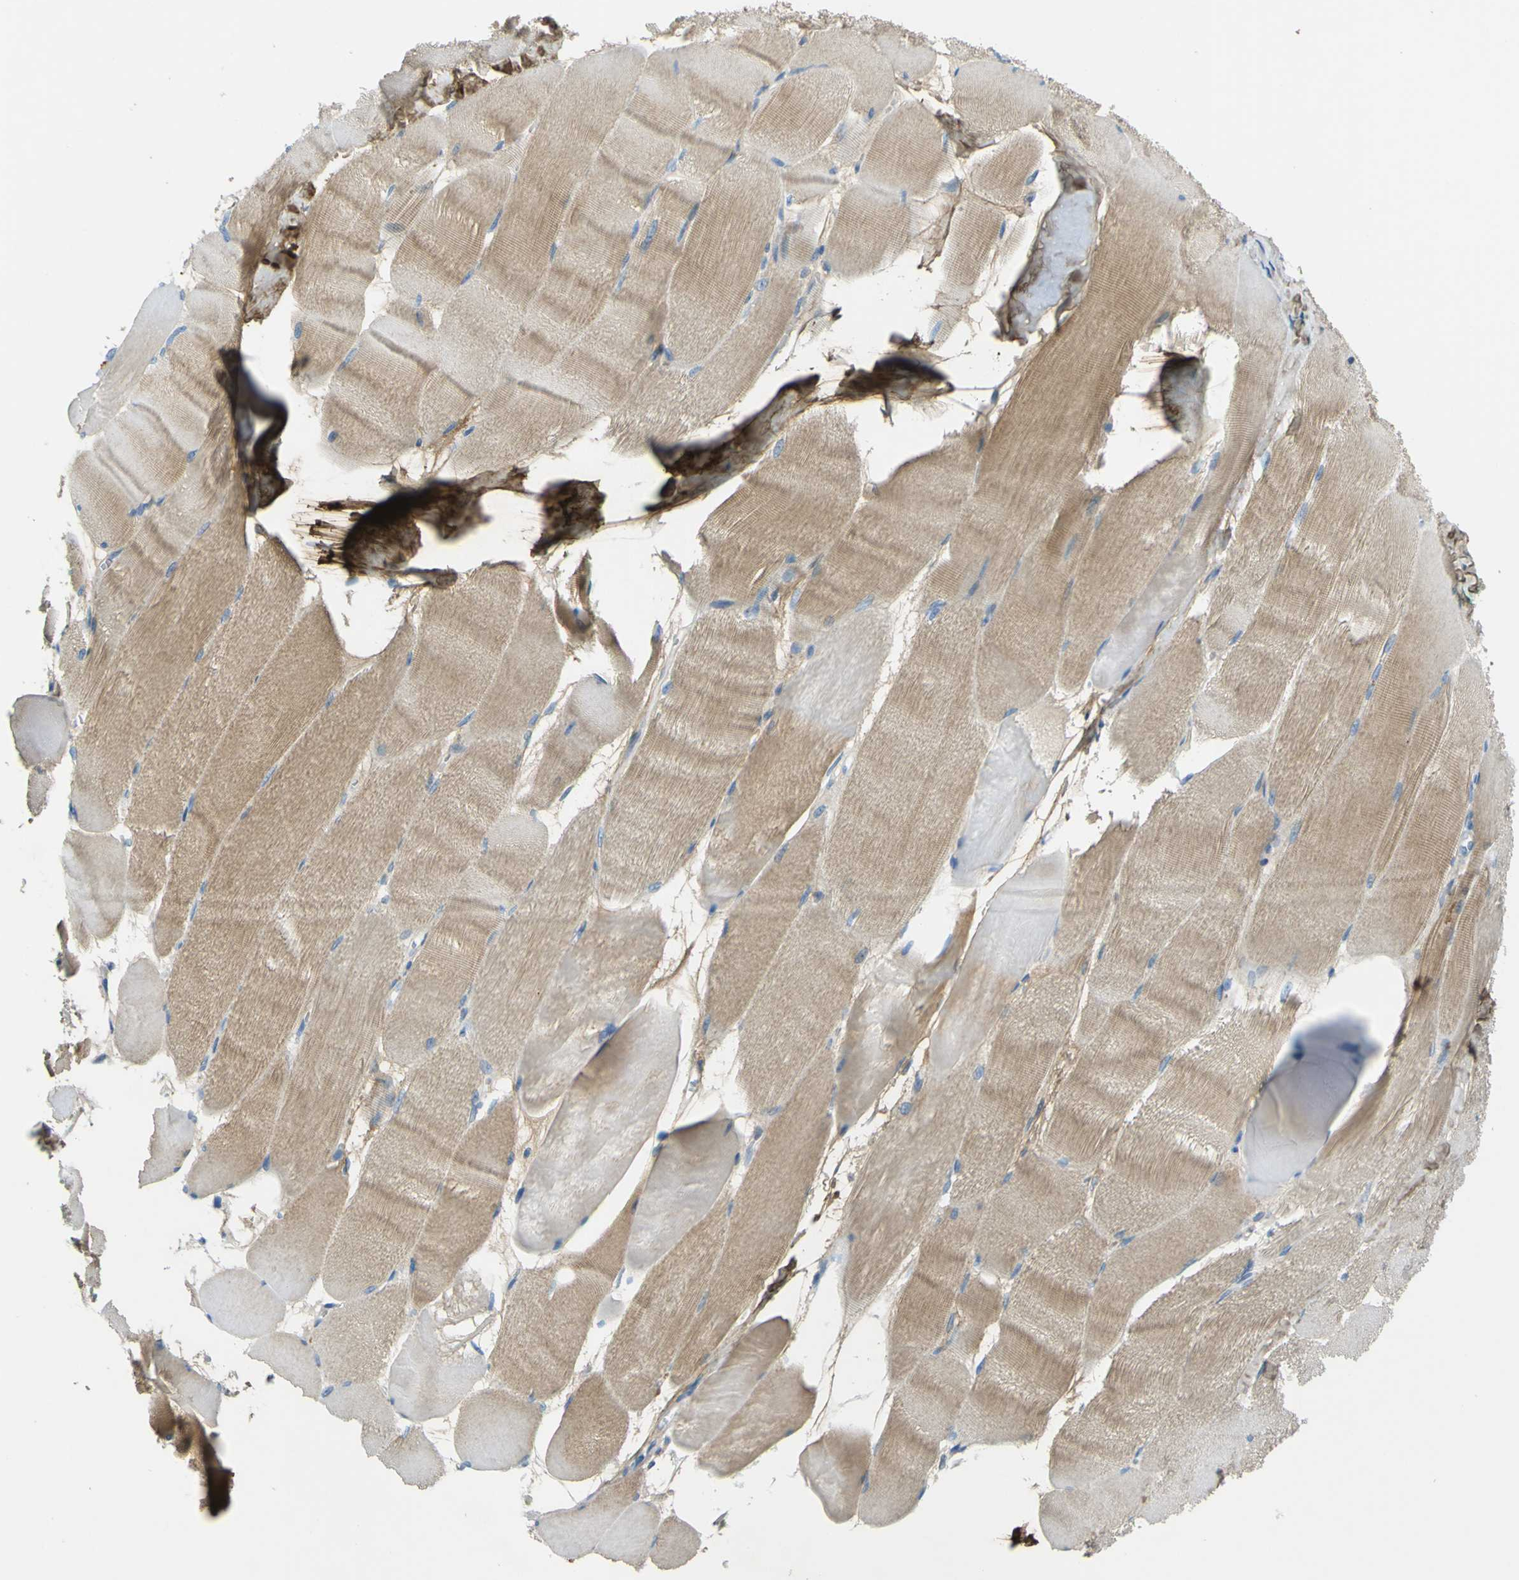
{"staining": {"intensity": "weak", "quantity": ">75%", "location": "cytoplasmic/membranous"}, "tissue": "skeletal muscle", "cell_type": "Myocytes", "image_type": "normal", "snomed": [{"axis": "morphology", "description": "Normal tissue, NOS"}, {"axis": "morphology", "description": "Squamous cell carcinoma, NOS"}, {"axis": "topography", "description": "Skeletal muscle"}], "caption": "An image of skeletal muscle stained for a protein shows weak cytoplasmic/membranous brown staining in myocytes. Ihc stains the protein of interest in brown and the nuclei are stained blue.", "gene": "OGN", "patient": {"sex": "male", "age": 51}}